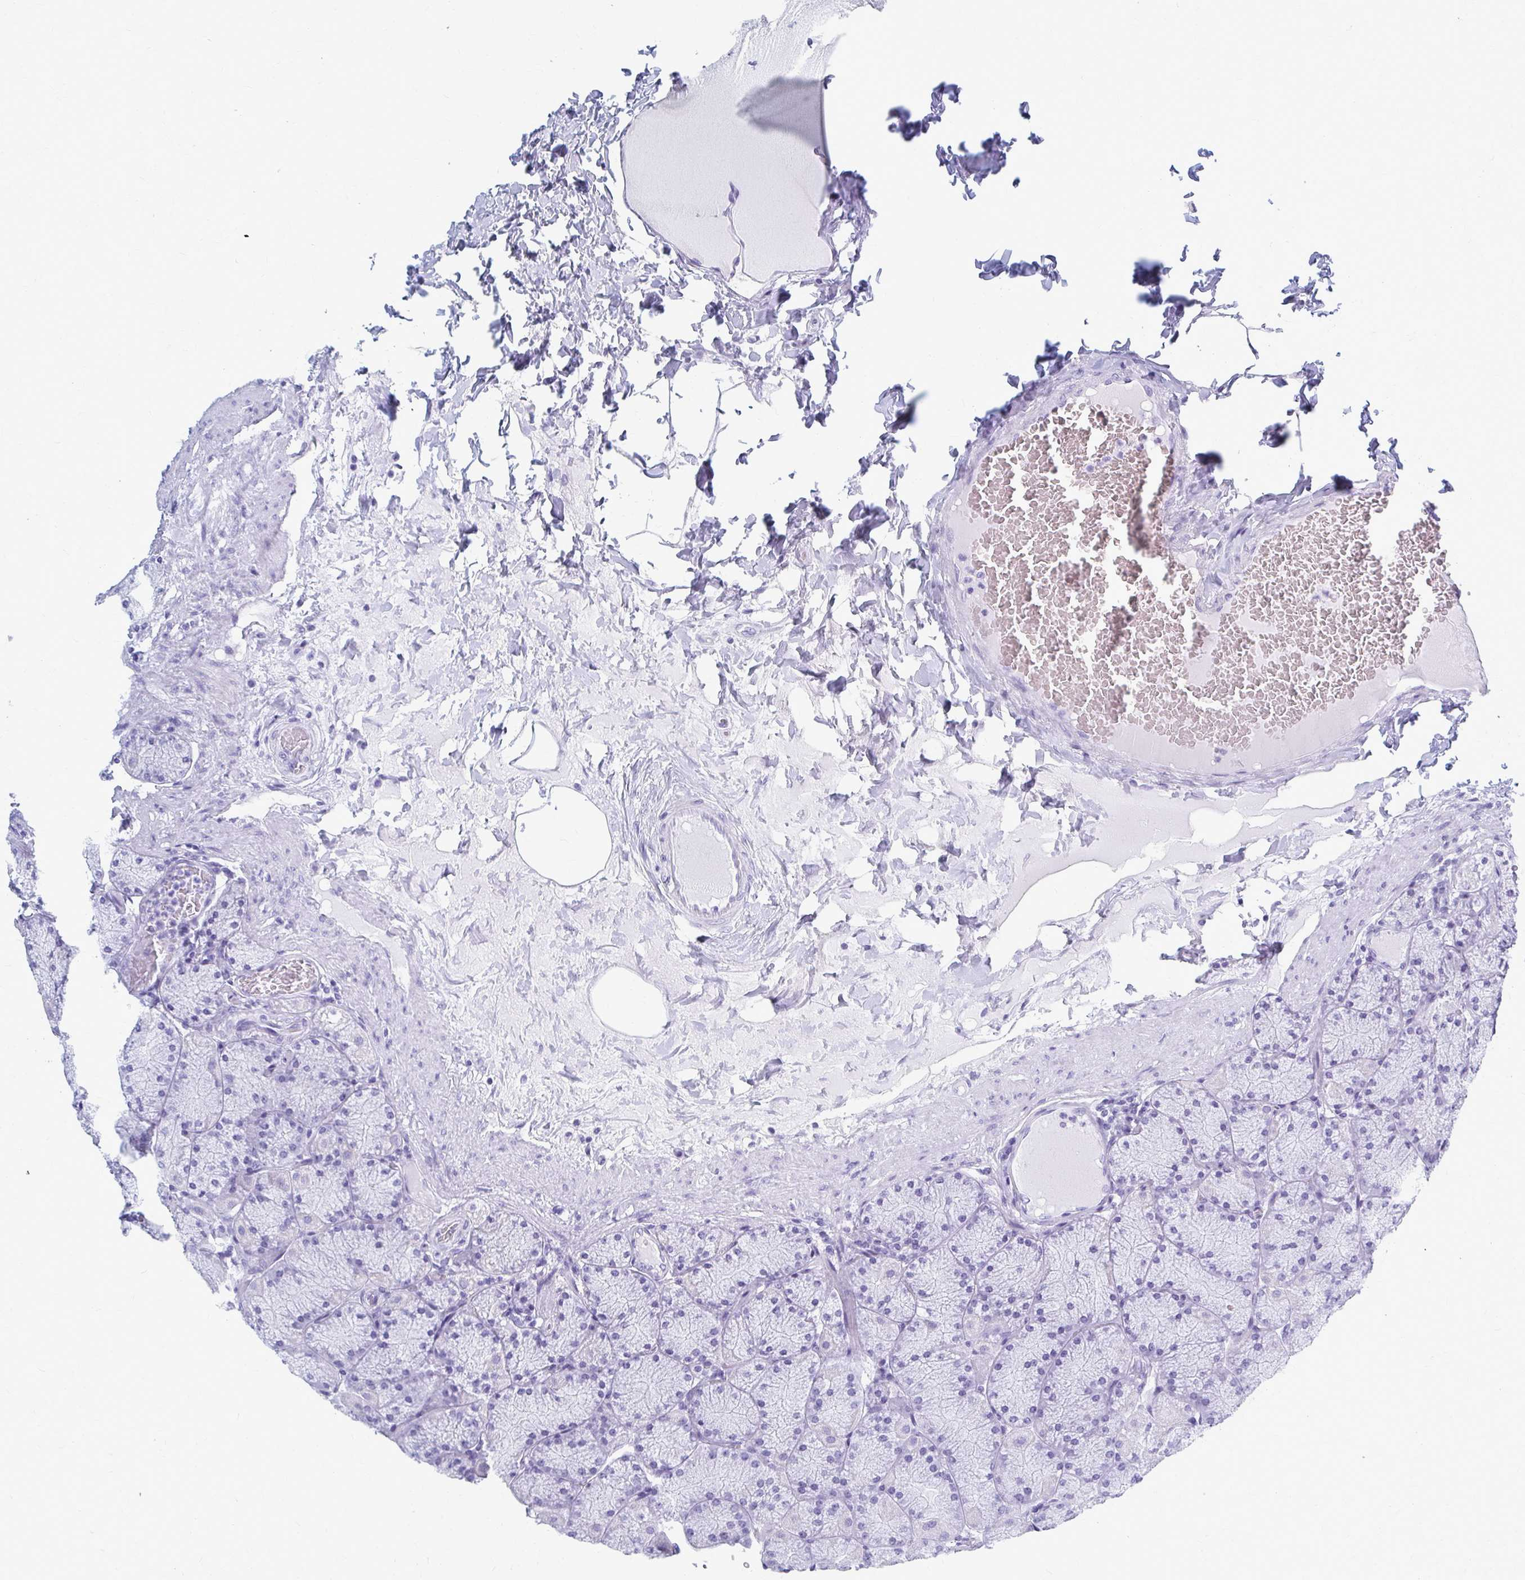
{"staining": {"intensity": "negative", "quantity": "none", "location": "none"}, "tissue": "stomach", "cell_type": "Glandular cells", "image_type": "normal", "snomed": [{"axis": "morphology", "description": "Normal tissue, NOS"}, {"axis": "topography", "description": "Stomach, upper"}], "caption": "Immunohistochemistry (IHC) image of normal human stomach stained for a protein (brown), which shows no staining in glandular cells. (DAB IHC with hematoxylin counter stain).", "gene": "CELF5", "patient": {"sex": "female", "age": 56}}